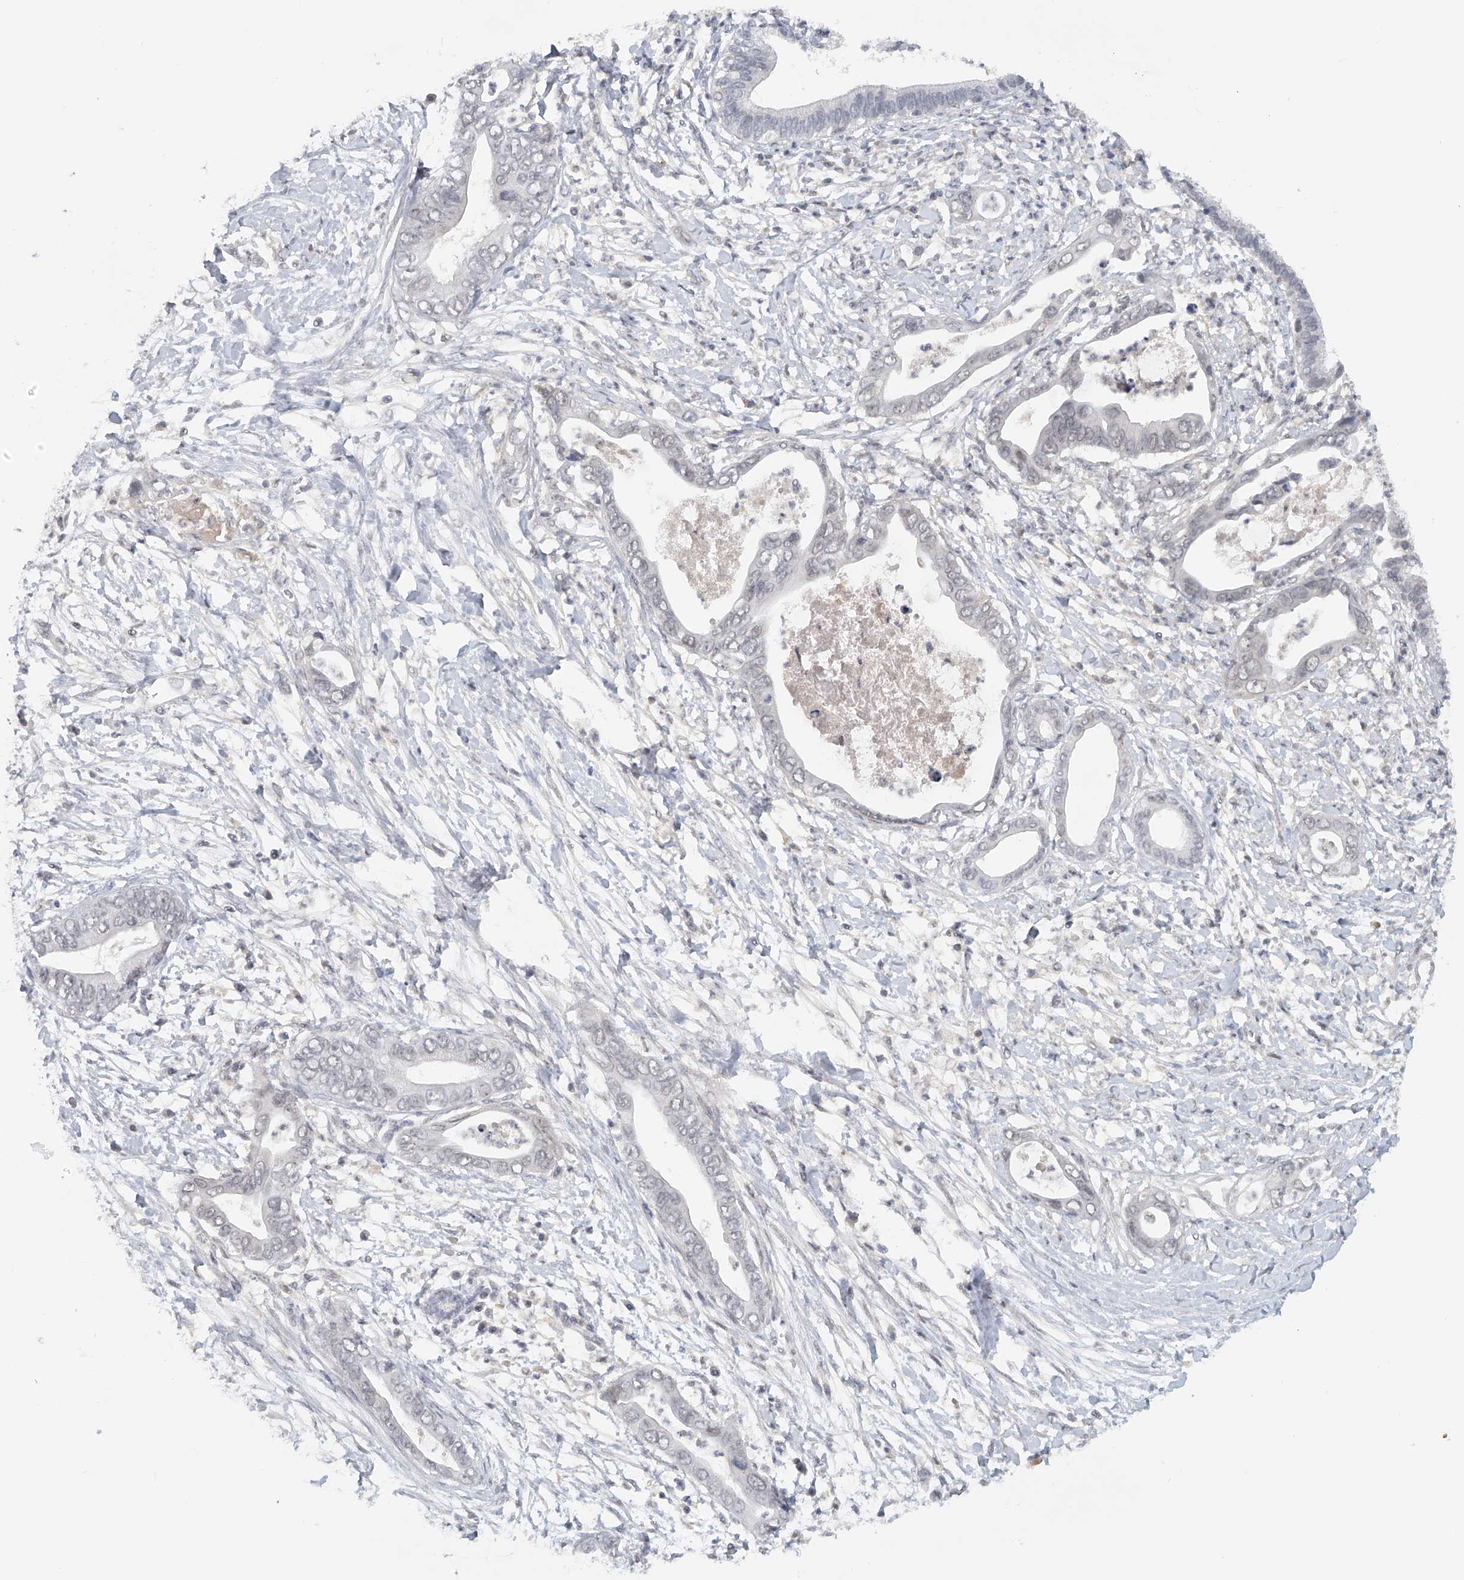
{"staining": {"intensity": "negative", "quantity": "none", "location": "none"}, "tissue": "pancreatic cancer", "cell_type": "Tumor cells", "image_type": "cancer", "snomed": [{"axis": "morphology", "description": "Adenocarcinoma, NOS"}, {"axis": "topography", "description": "Pancreas"}], "caption": "The immunohistochemistry (IHC) histopathology image has no significant positivity in tumor cells of adenocarcinoma (pancreatic) tissue.", "gene": "DDX43", "patient": {"sex": "male", "age": 75}}